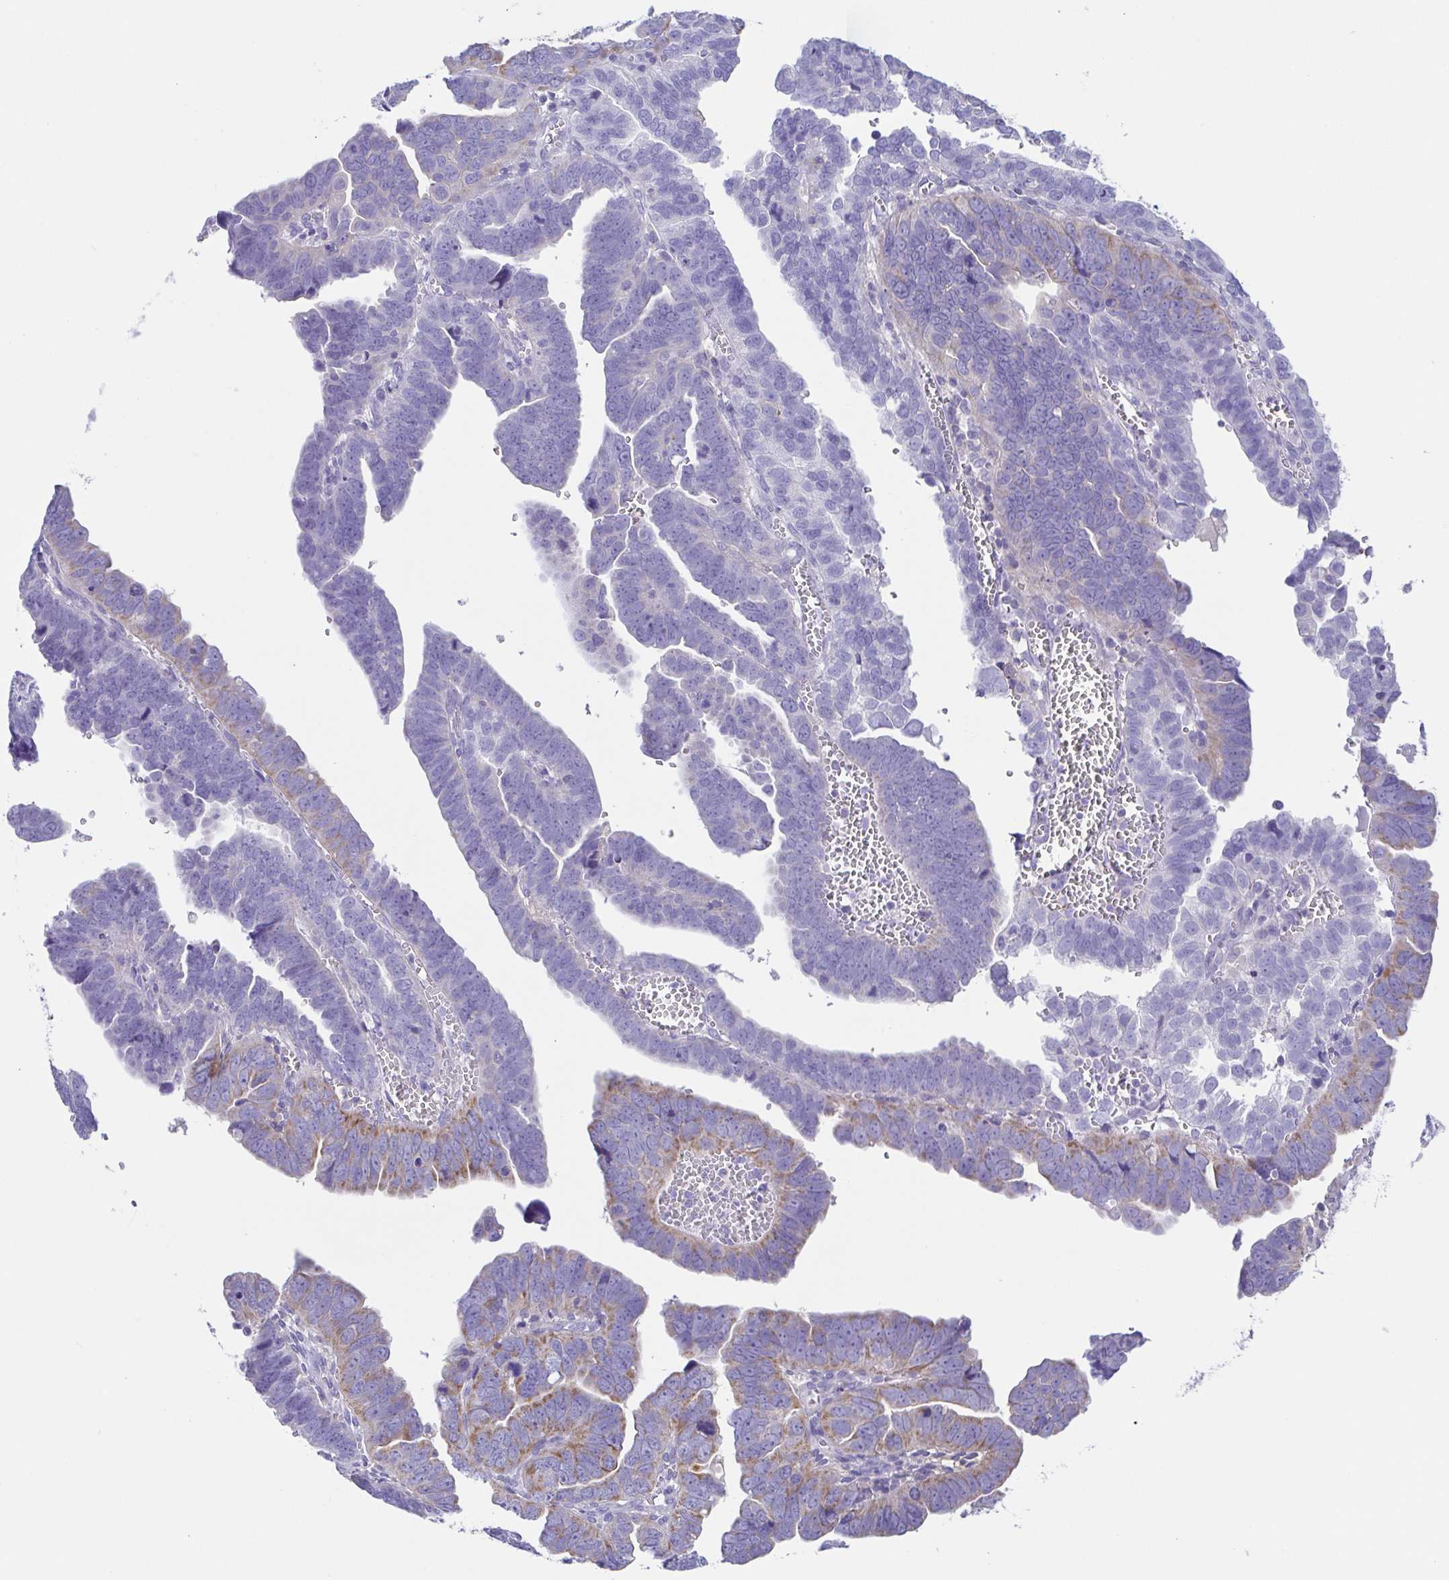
{"staining": {"intensity": "weak", "quantity": "25%-75%", "location": "cytoplasmic/membranous"}, "tissue": "endometrial cancer", "cell_type": "Tumor cells", "image_type": "cancer", "snomed": [{"axis": "morphology", "description": "Adenocarcinoma, NOS"}, {"axis": "topography", "description": "Endometrium"}], "caption": "DAB immunohistochemical staining of human endometrial adenocarcinoma displays weak cytoplasmic/membranous protein expression in about 25%-75% of tumor cells. Nuclei are stained in blue.", "gene": "ARPP21", "patient": {"sex": "female", "age": 75}}